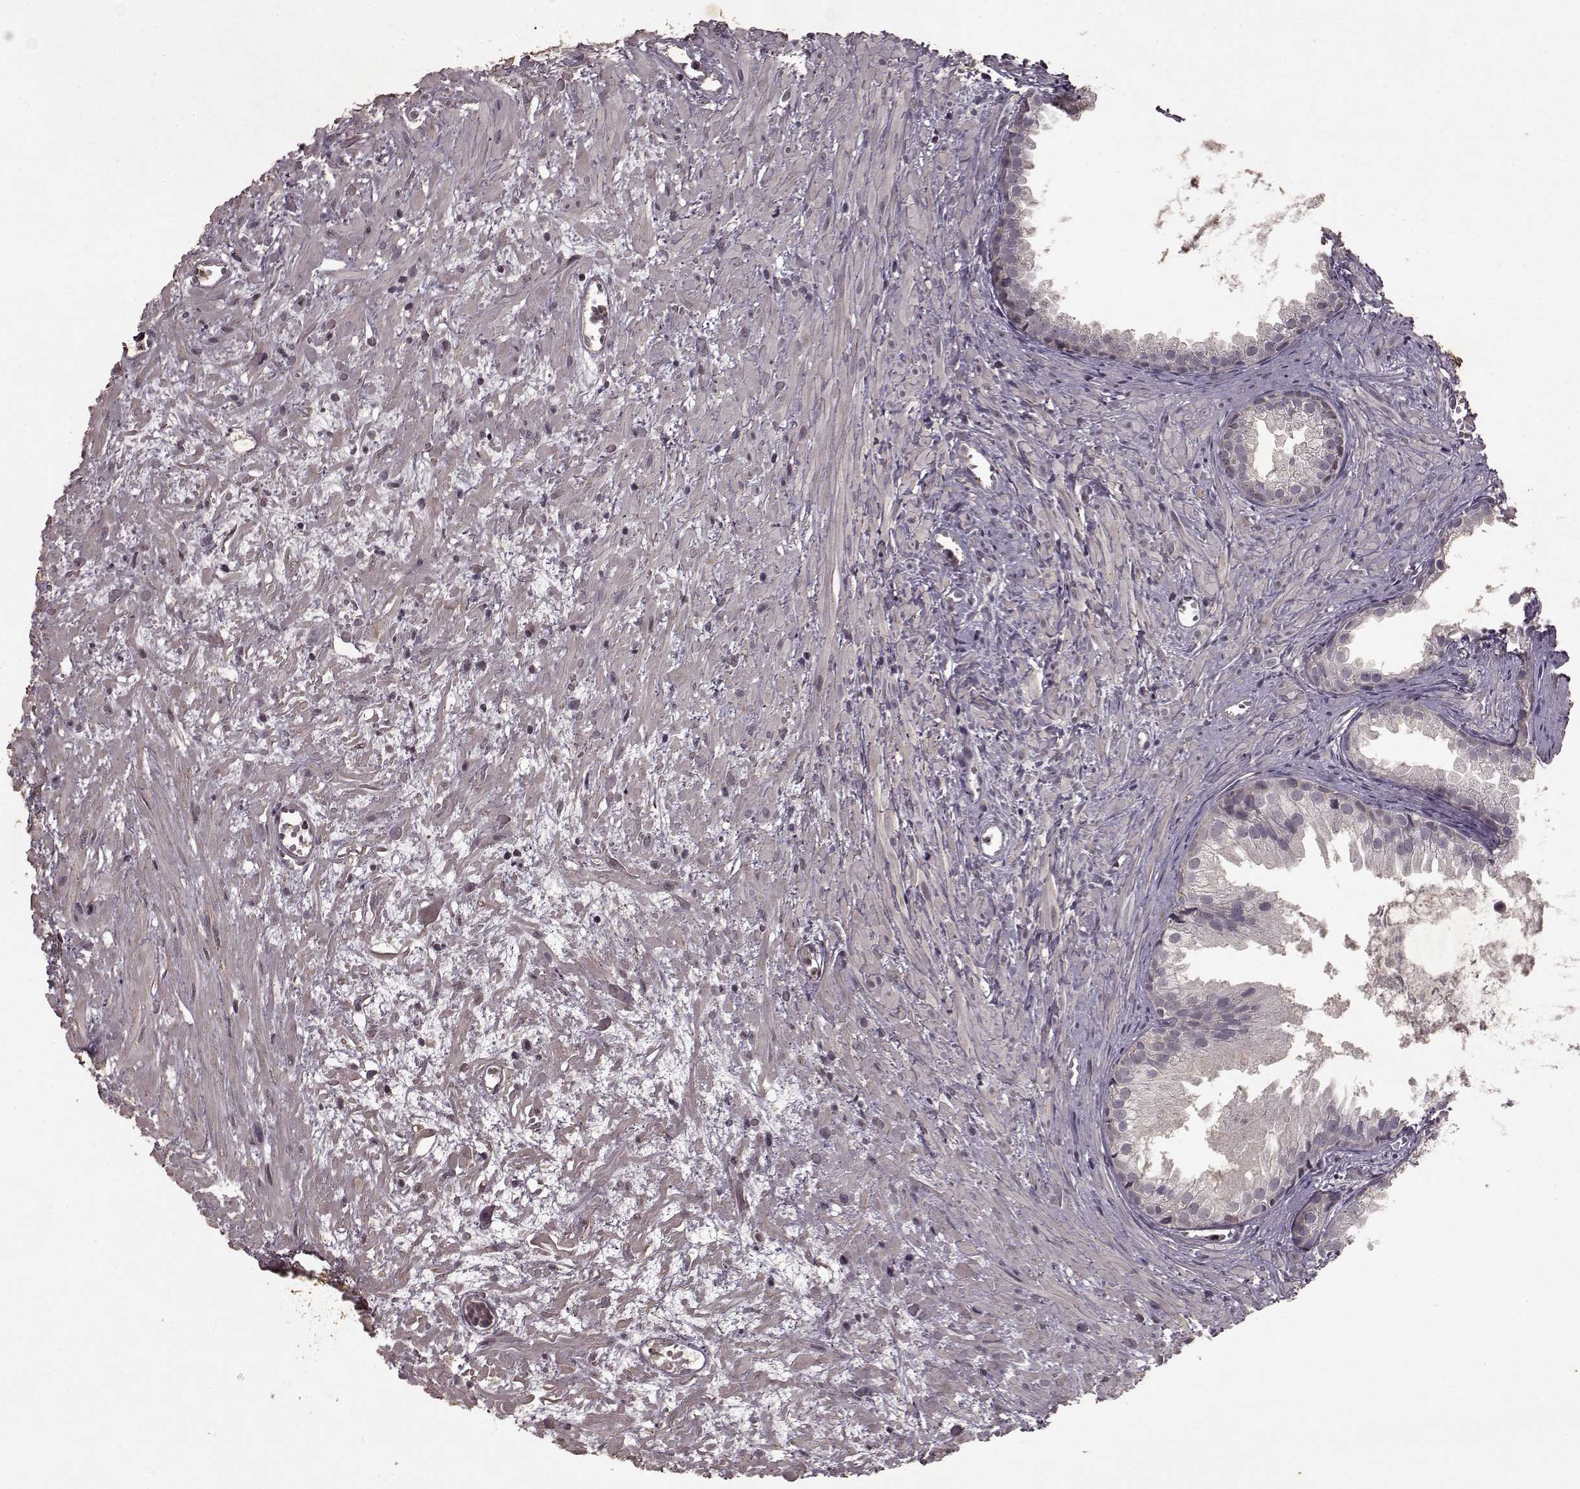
{"staining": {"intensity": "negative", "quantity": "none", "location": "none"}, "tissue": "prostate cancer", "cell_type": "Tumor cells", "image_type": "cancer", "snomed": [{"axis": "morphology", "description": "Adenocarcinoma, High grade"}, {"axis": "topography", "description": "Prostate"}], "caption": "Histopathology image shows no protein positivity in tumor cells of prostate cancer (adenocarcinoma (high-grade)) tissue.", "gene": "LHB", "patient": {"sex": "male", "age": 79}}